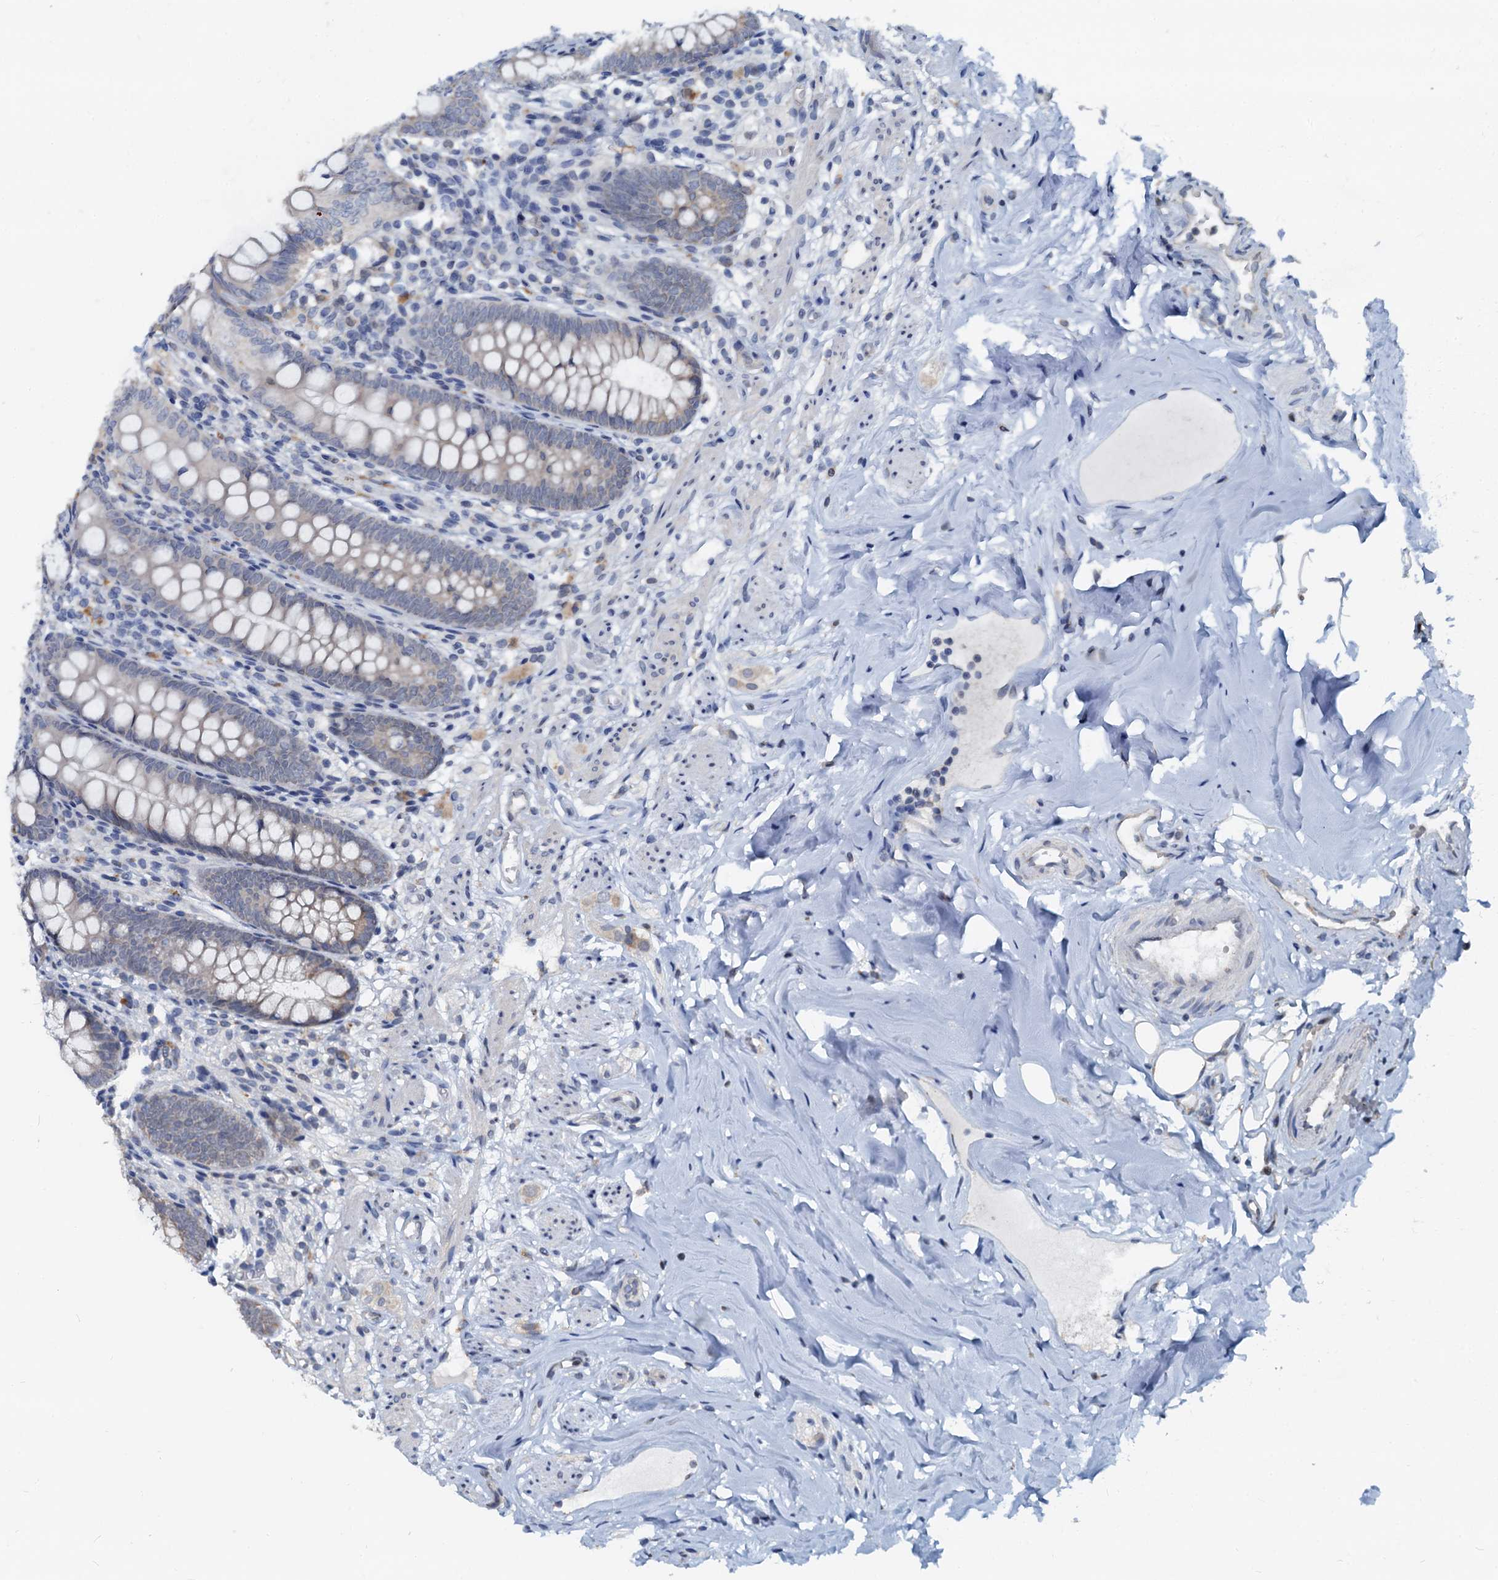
{"staining": {"intensity": "weak", "quantity": "<25%", "location": "cytoplasmic/membranous"}, "tissue": "appendix", "cell_type": "Glandular cells", "image_type": "normal", "snomed": [{"axis": "morphology", "description": "Normal tissue, NOS"}, {"axis": "topography", "description": "Appendix"}], "caption": "IHC image of unremarkable appendix stained for a protein (brown), which exhibits no staining in glandular cells. (Stains: DAB IHC with hematoxylin counter stain, Microscopy: brightfield microscopy at high magnification).", "gene": "MCMBP", "patient": {"sex": "female", "age": 51}}